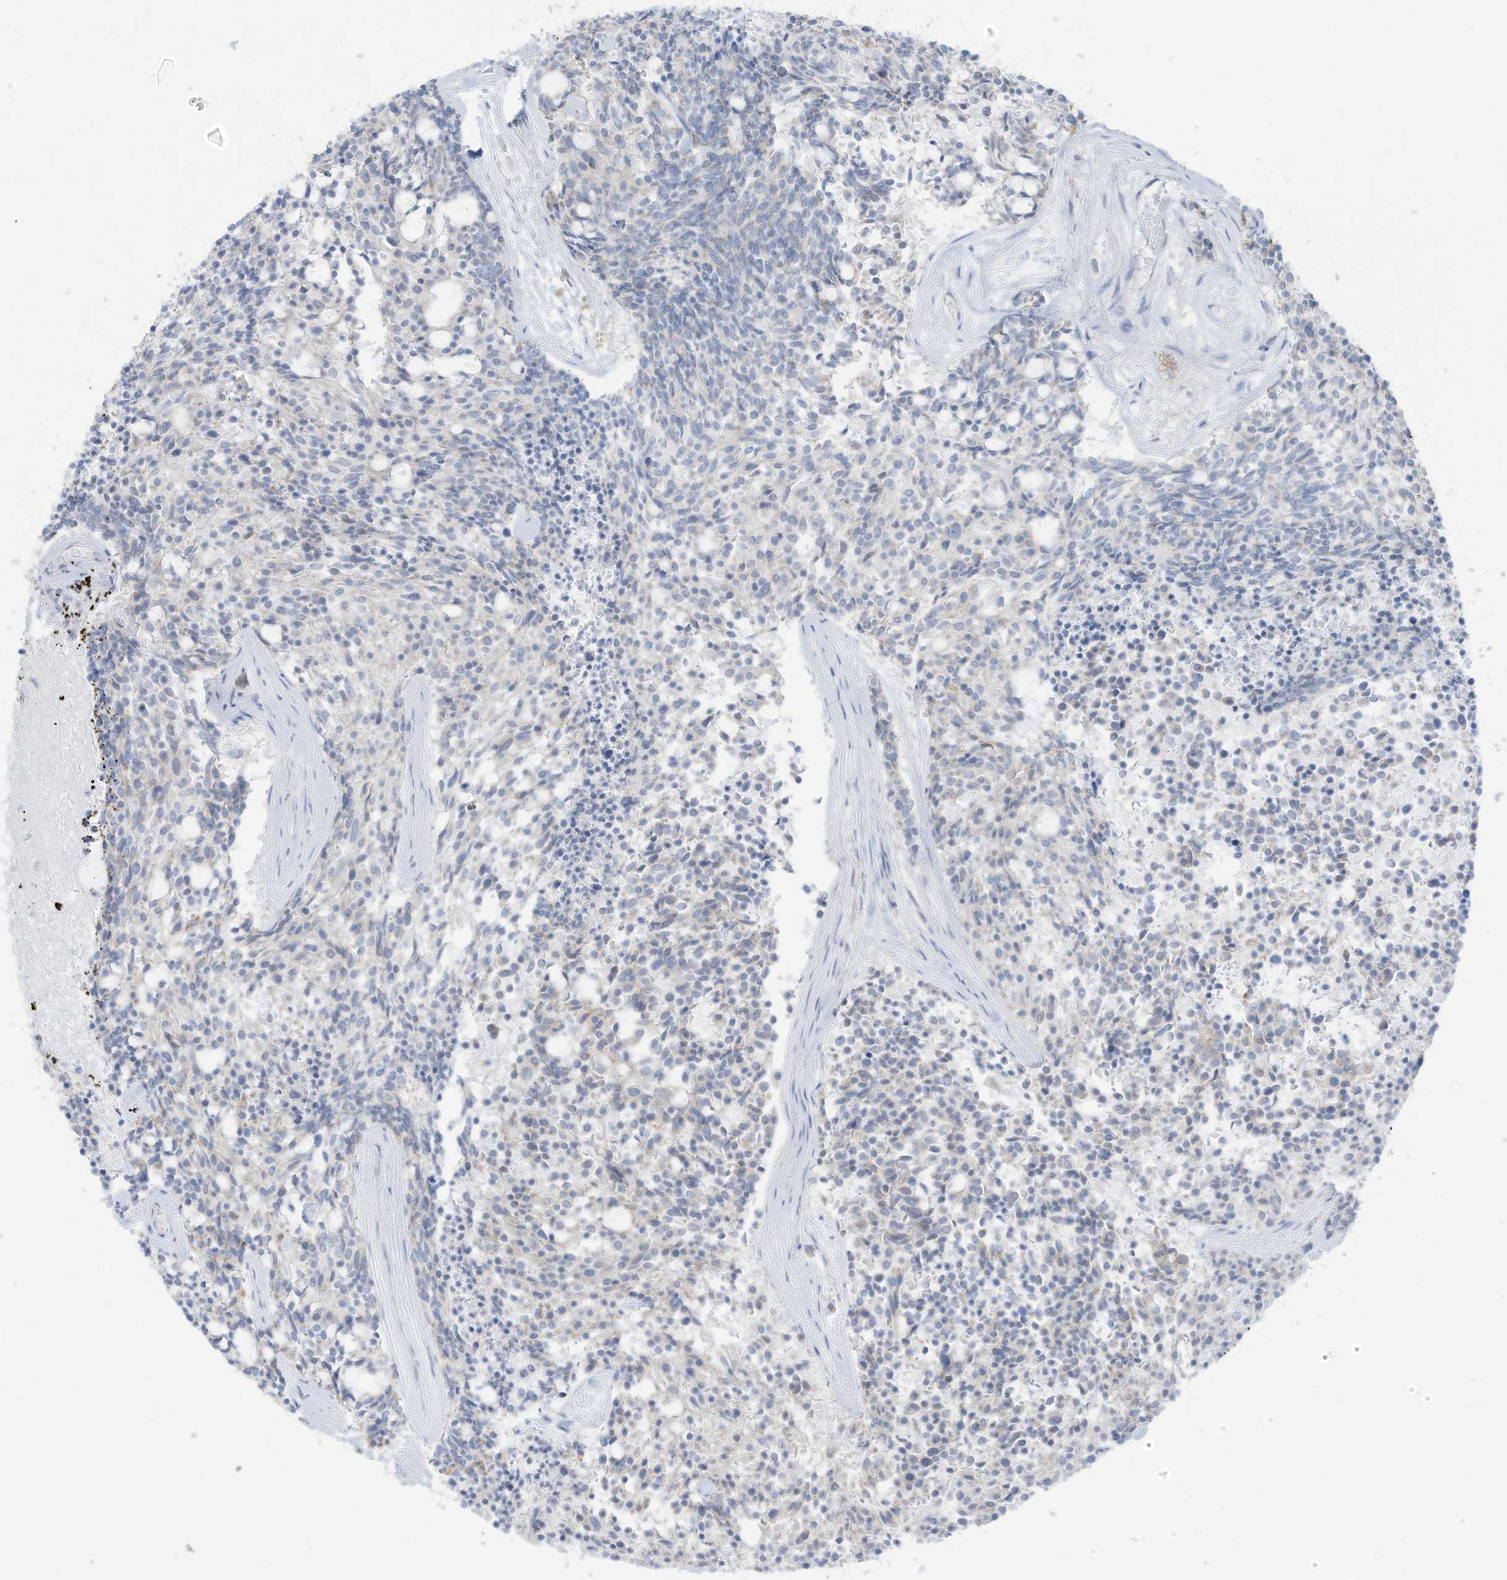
{"staining": {"intensity": "negative", "quantity": "none", "location": "none"}, "tissue": "carcinoid", "cell_type": "Tumor cells", "image_type": "cancer", "snomed": [{"axis": "morphology", "description": "Carcinoid, malignant, NOS"}, {"axis": "topography", "description": "Pancreas"}], "caption": "IHC of carcinoid (malignant) reveals no expression in tumor cells.", "gene": "OGT", "patient": {"sex": "female", "age": 54}}